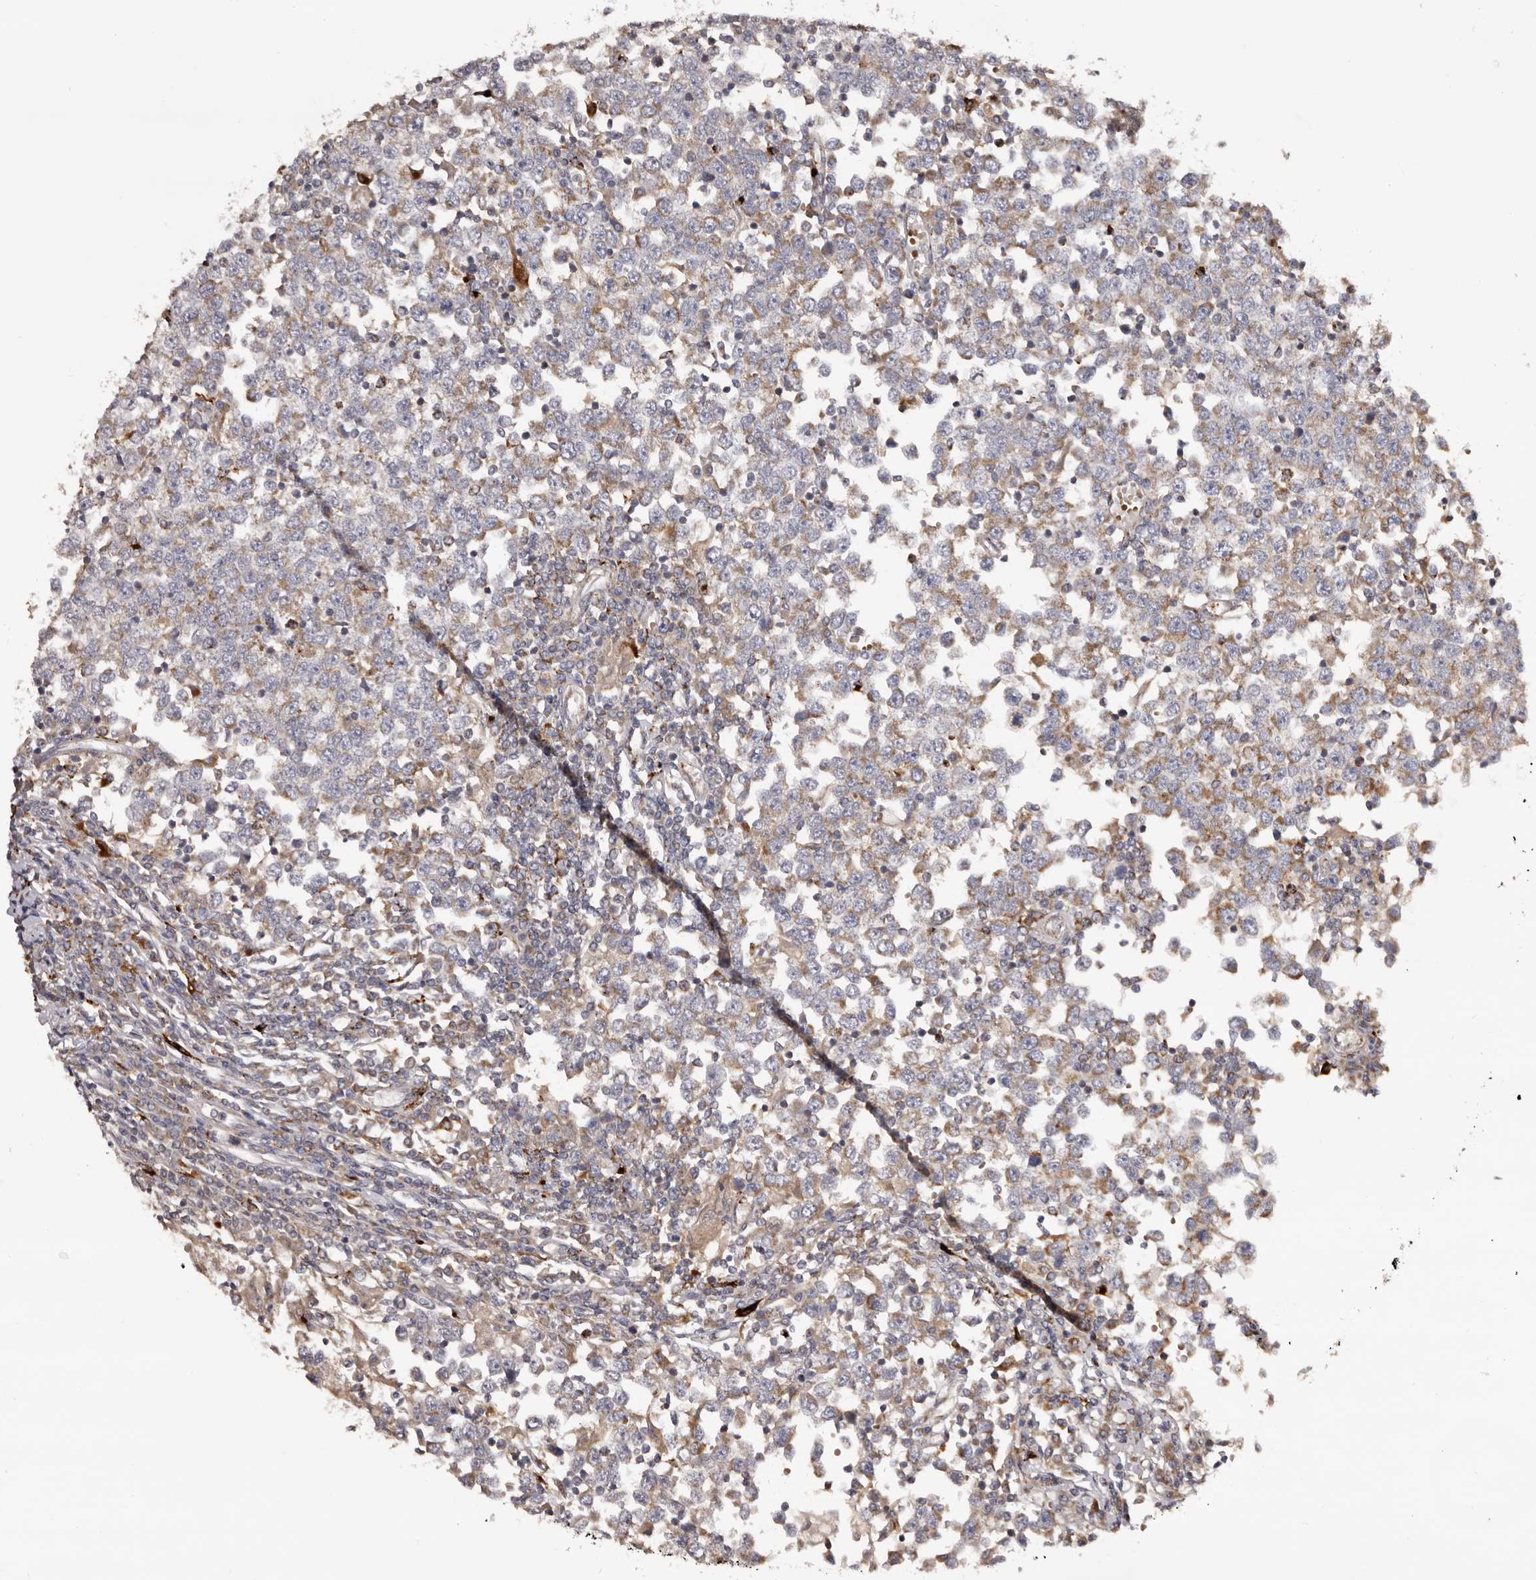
{"staining": {"intensity": "moderate", "quantity": ">75%", "location": "cytoplasmic/membranous"}, "tissue": "testis cancer", "cell_type": "Tumor cells", "image_type": "cancer", "snomed": [{"axis": "morphology", "description": "Seminoma, NOS"}, {"axis": "topography", "description": "Testis"}], "caption": "Brown immunohistochemical staining in testis cancer (seminoma) exhibits moderate cytoplasmic/membranous positivity in approximately >75% of tumor cells.", "gene": "MECR", "patient": {"sex": "male", "age": 65}}